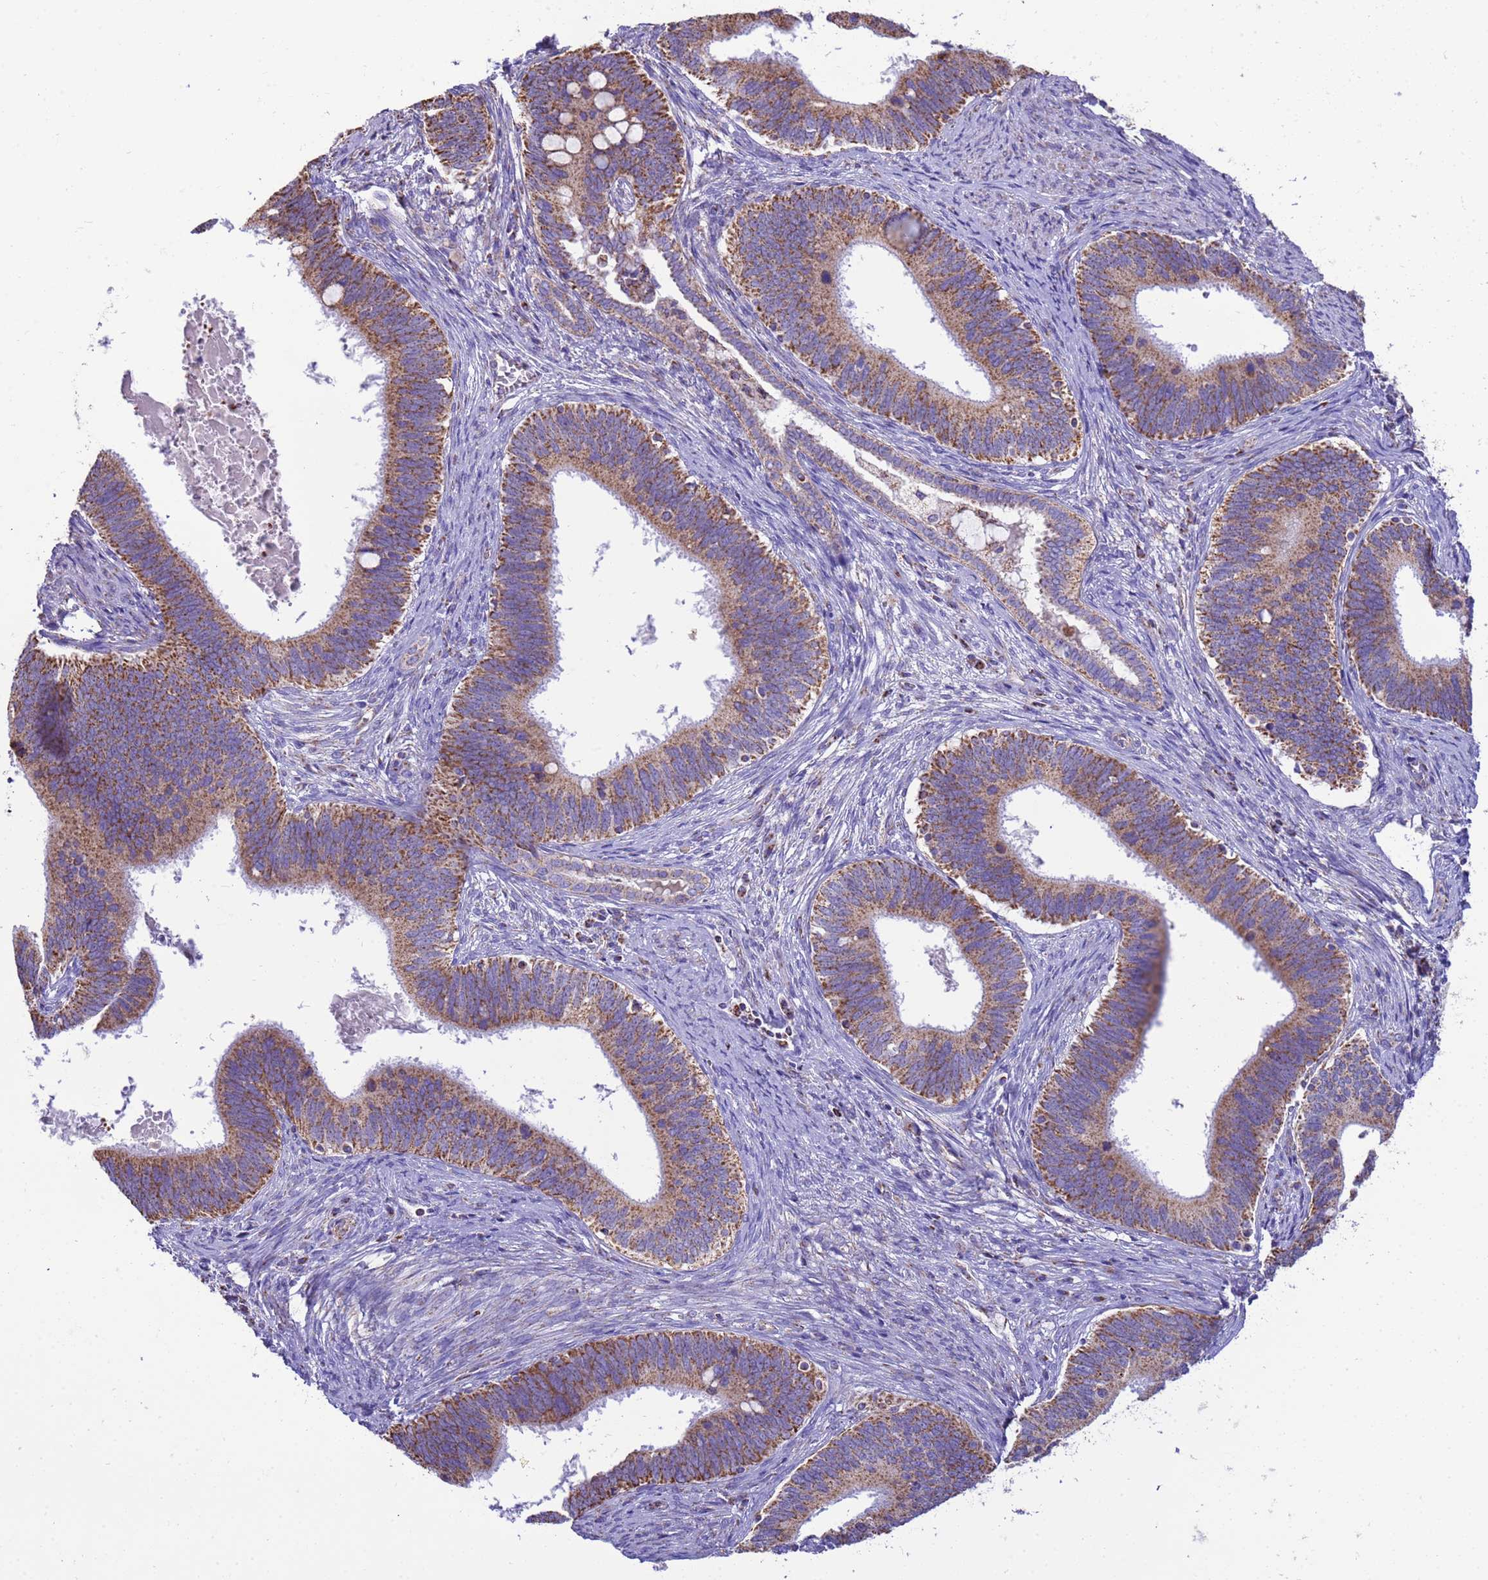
{"staining": {"intensity": "strong", "quantity": ">75%", "location": "cytoplasmic/membranous"}, "tissue": "cervical cancer", "cell_type": "Tumor cells", "image_type": "cancer", "snomed": [{"axis": "morphology", "description": "Adenocarcinoma, NOS"}, {"axis": "topography", "description": "Cervix"}], "caption": "IHC micrograph of neoplastic tissue: human cervical adenocarcinoma stained using immunohistochemistry (IHC) displays high levels of strong protein expression localized specifically in the cytoplasmic/membranous of tumor cells, appearing as a cytoplasmic/membranous brown color.", "gene": "RNF165", "patient": {"sex": "female", "age": 42}}